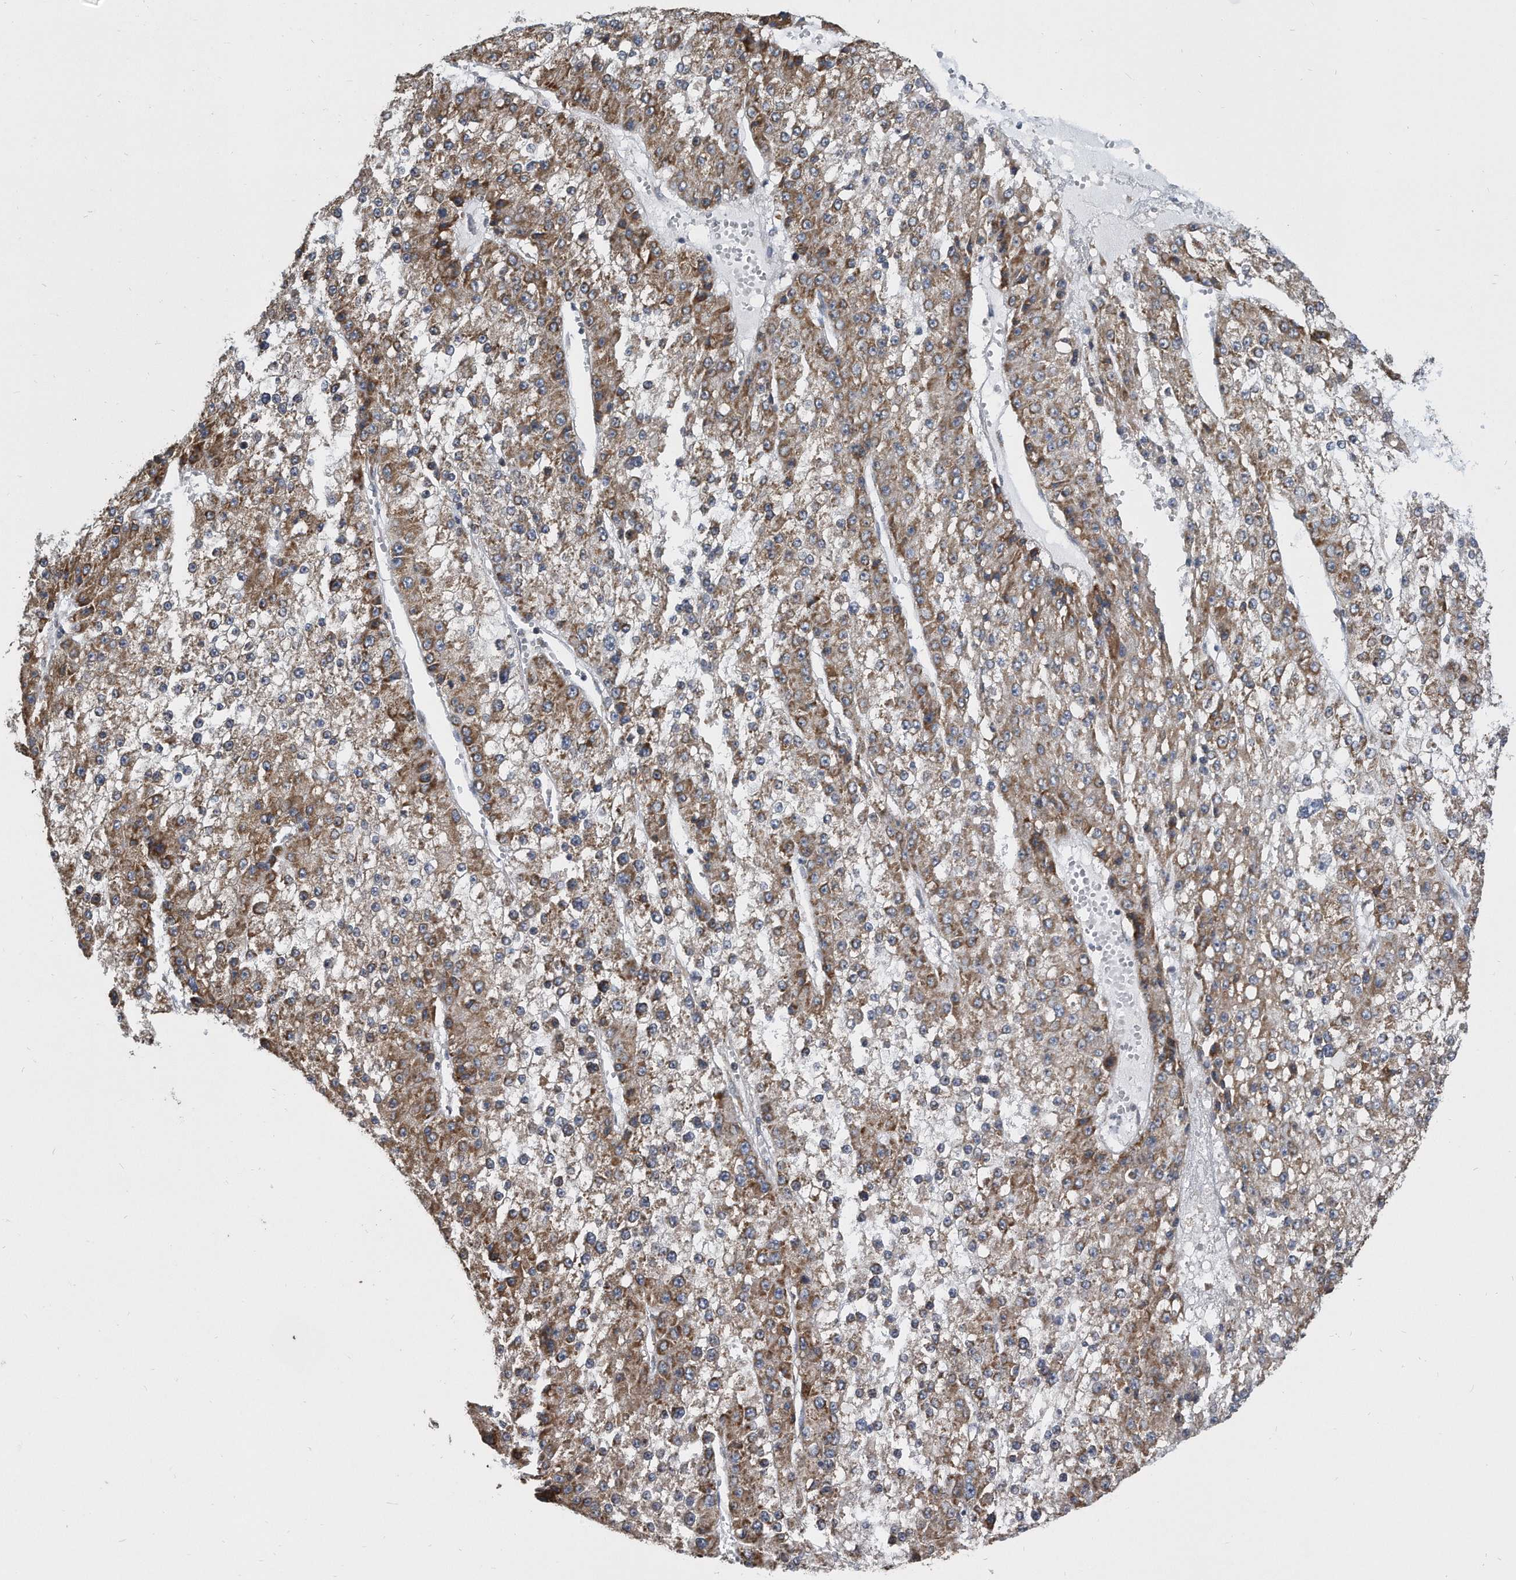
{"staining": {"intensity": "moderate", "quantity": ">75%", "location": "cytoplasmic/membranous"}, "tissue": "liver cancer", "cell_type": "Tumor cells", "image_type": "cancer", "snomed": [{"axis": "morphology", "description": "Carcinoma, Hepatocellular, NOS"}, {"axis": "topography", "description": "Liver"}], "caption": "Protein expression analysis of liver hepatocellular carcinoma shows moderate cytoplasmic/membranous staining in about >75% of tumor cells.", "gene": "CCDC47", "patient": {"sex": "female", "age": 73}}